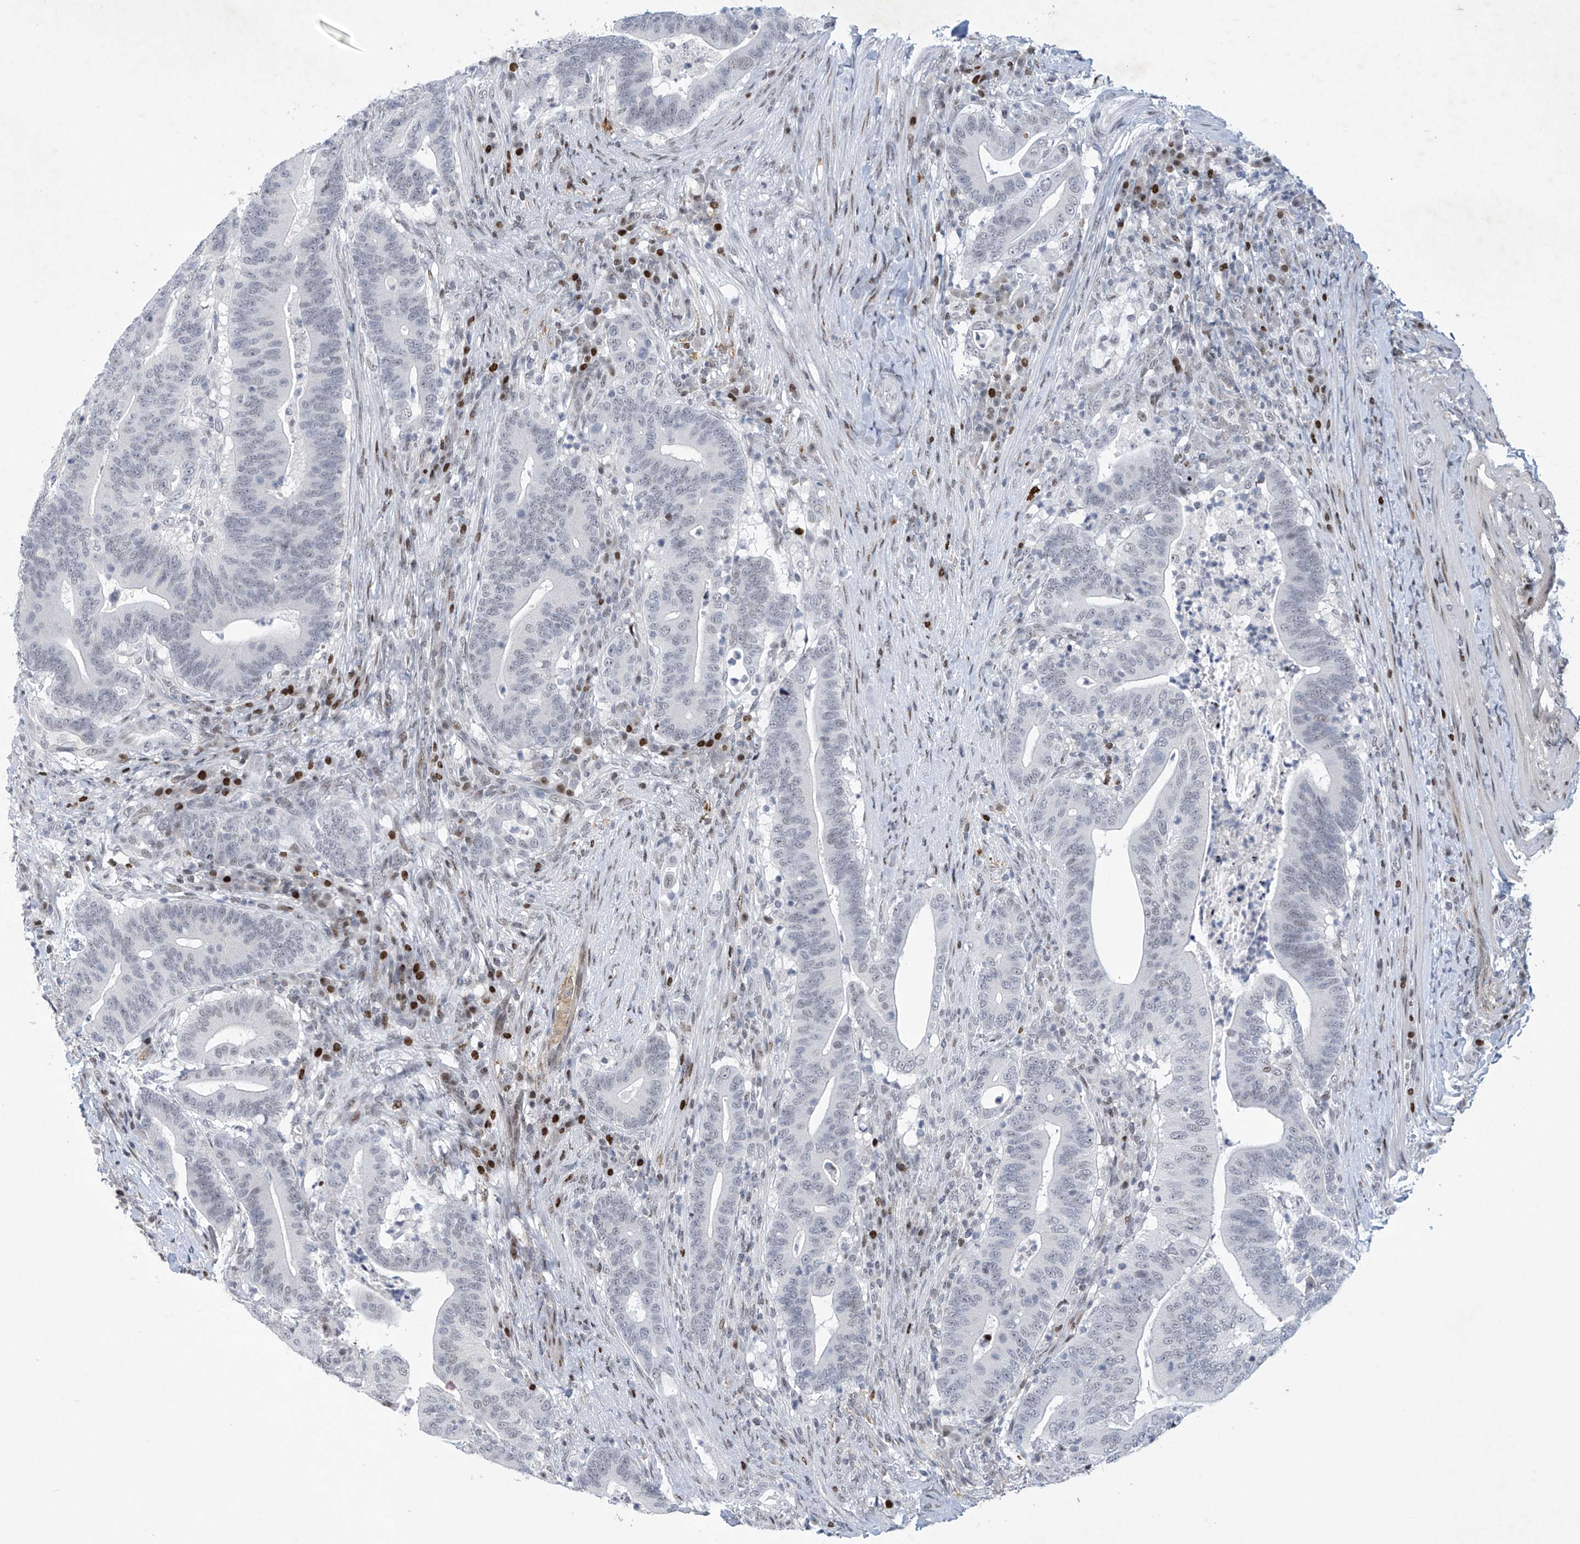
{"staining": {"intensity": "weak", "quantity": "<25%", "location": "nuclear"}, "tissue": "colorectal cancer", "cell_type": "Tumor cells", "image_type": "cancer", "snomed": [{"axis": "morphology", "description": "Adenocarcinoma, NOS"}, {"axis": "topography", "description": "Colon"}], "caption": "Photomicrograph shows no protein positivity in tumor cells of colorectal adenocarcinoma tissue. (DAB (3,3'-diaminobenzidine) IHC, high magnification).", "gene": "RFX7", "patient": {"sex": "female", "age": 66}}